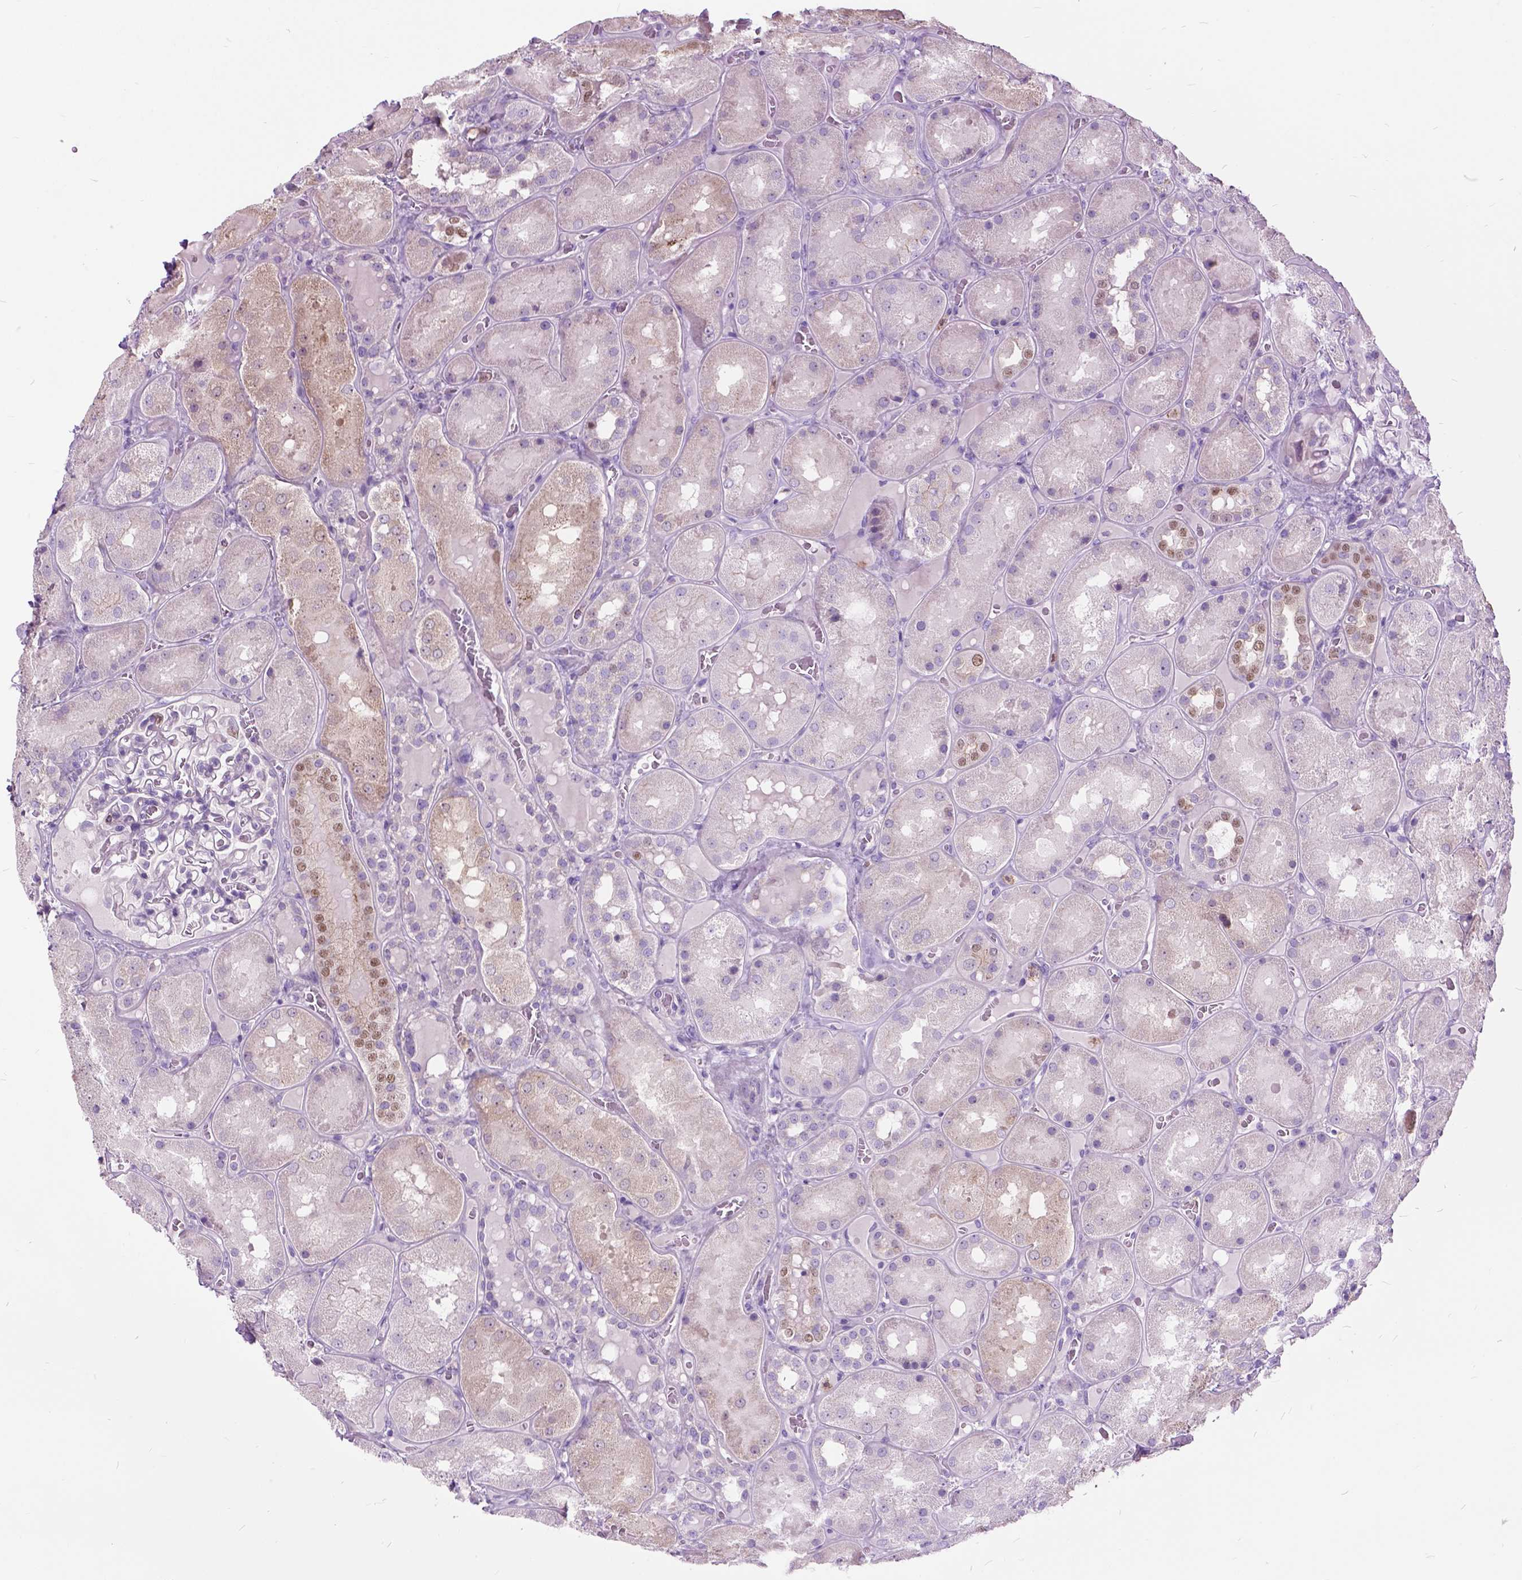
{"staining": {"intensity": "negative", "quantity": "none", "location": "none"}, "tissue": "kidney", "cell_type": "Cells in glomeruli", "image_type": "normal", "snomed": [{"axis": "morphology", "description": "Normal tissue, NOS"}, {"axis": "topography", "description": "Kidney"}], "caption": "The image shows no staining of cells in glomeruli in unremarkable kidney. (DAB (3,3'-diaminobenzidine) immunohistochemistry (IHC), high magnification).", "gene": "PRR35", "patient": {"sex": "male", "age": 73}}